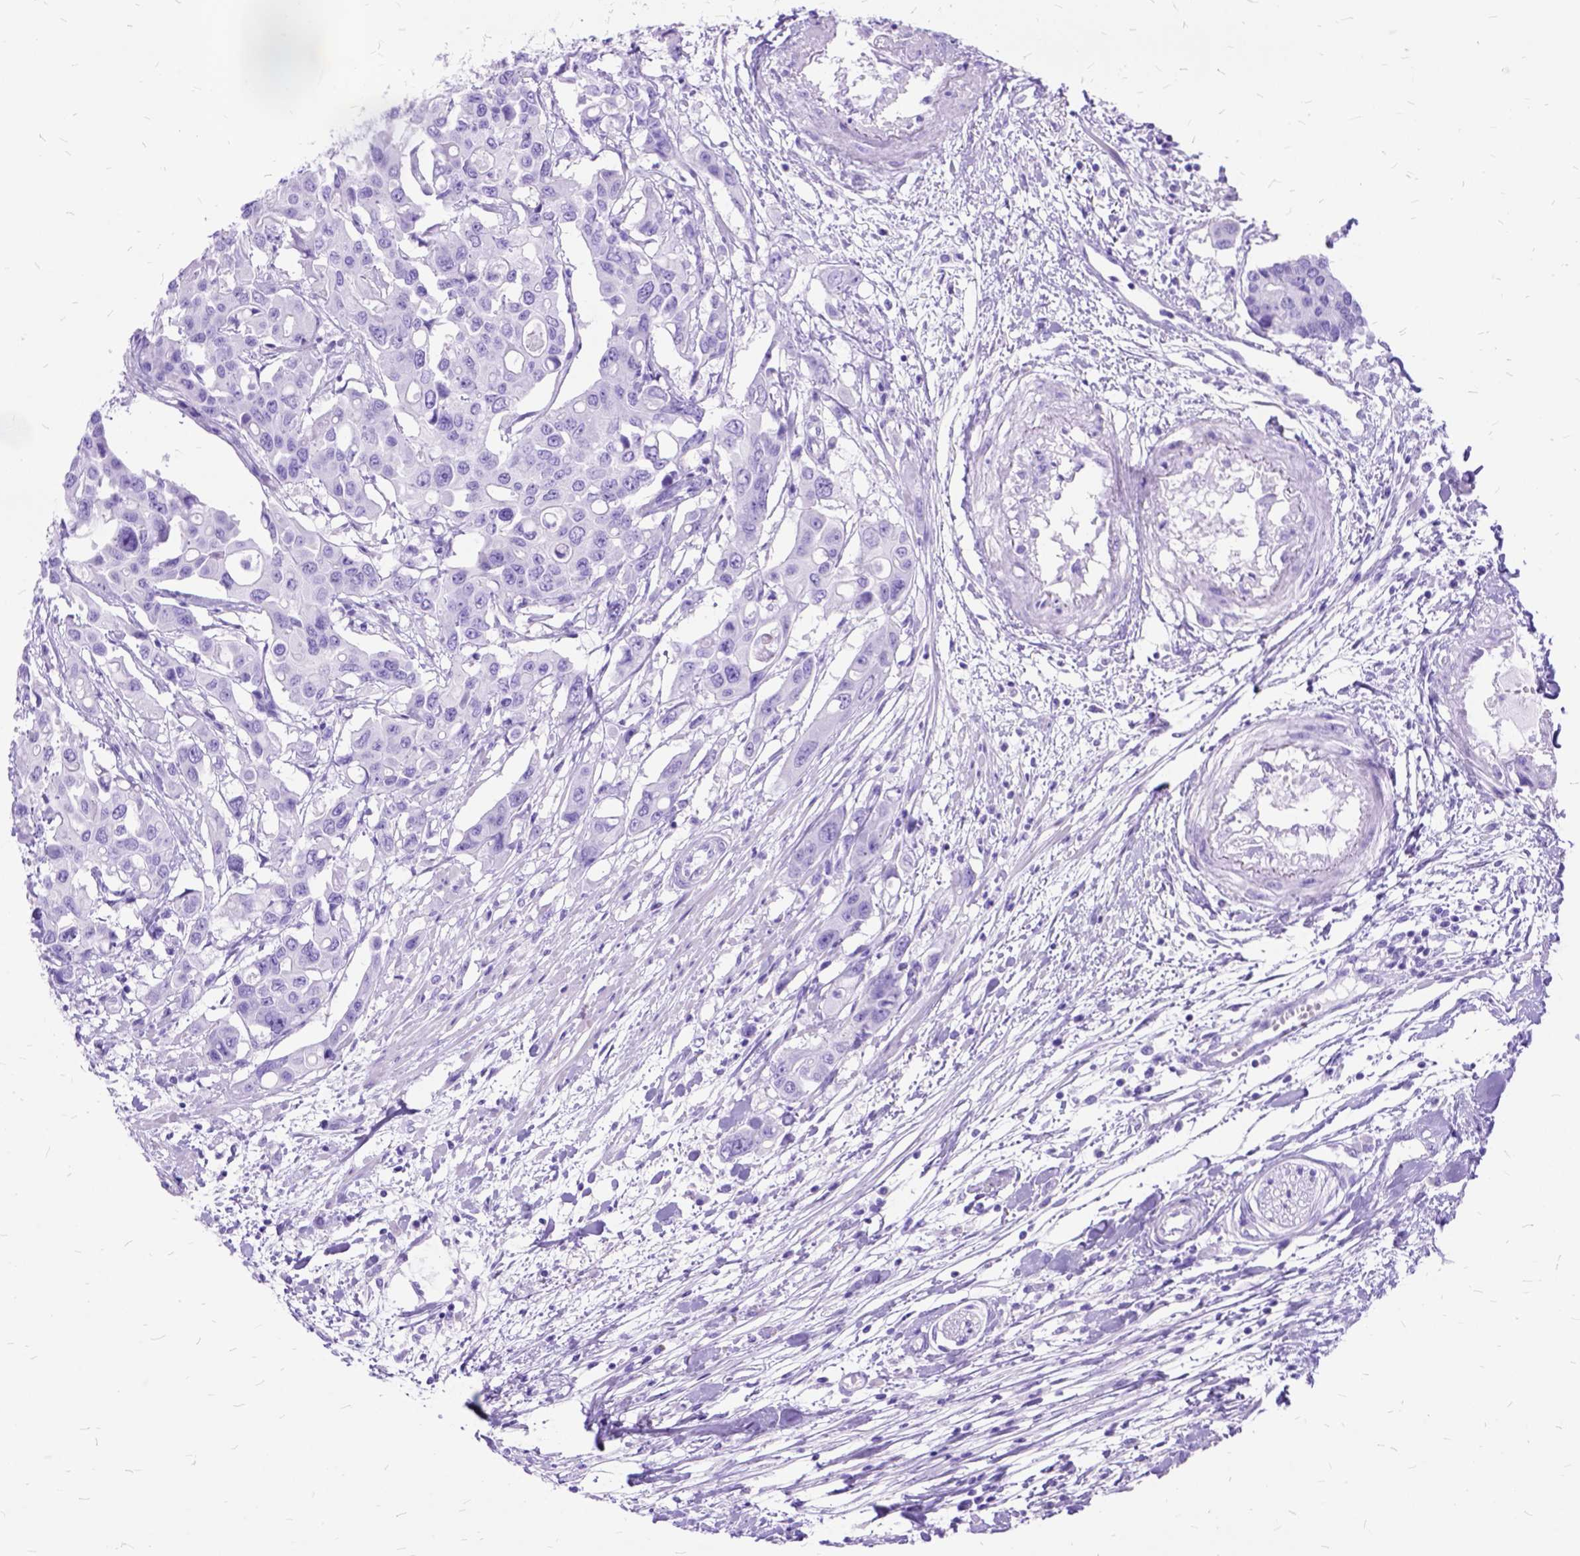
{"staining": {"intensity": "negative", "quantity": "none", "location": "none"}, "tissue": "colorectal cancer", "cell_type": "Tumor cells", "image_type": "cancer", "snomed": [{"axis": "morphology", "description": "Adenocarcinoma, NOS"}, {"axis": "topography", "description": "Colon"}], "caption": "Colorectal cancer stained for a protein using immunohistochemistry (IHC) exhibits no positivity tumor cells.", "gene": "DNAH2", "patient": {"sex": "male", "age": 77}}